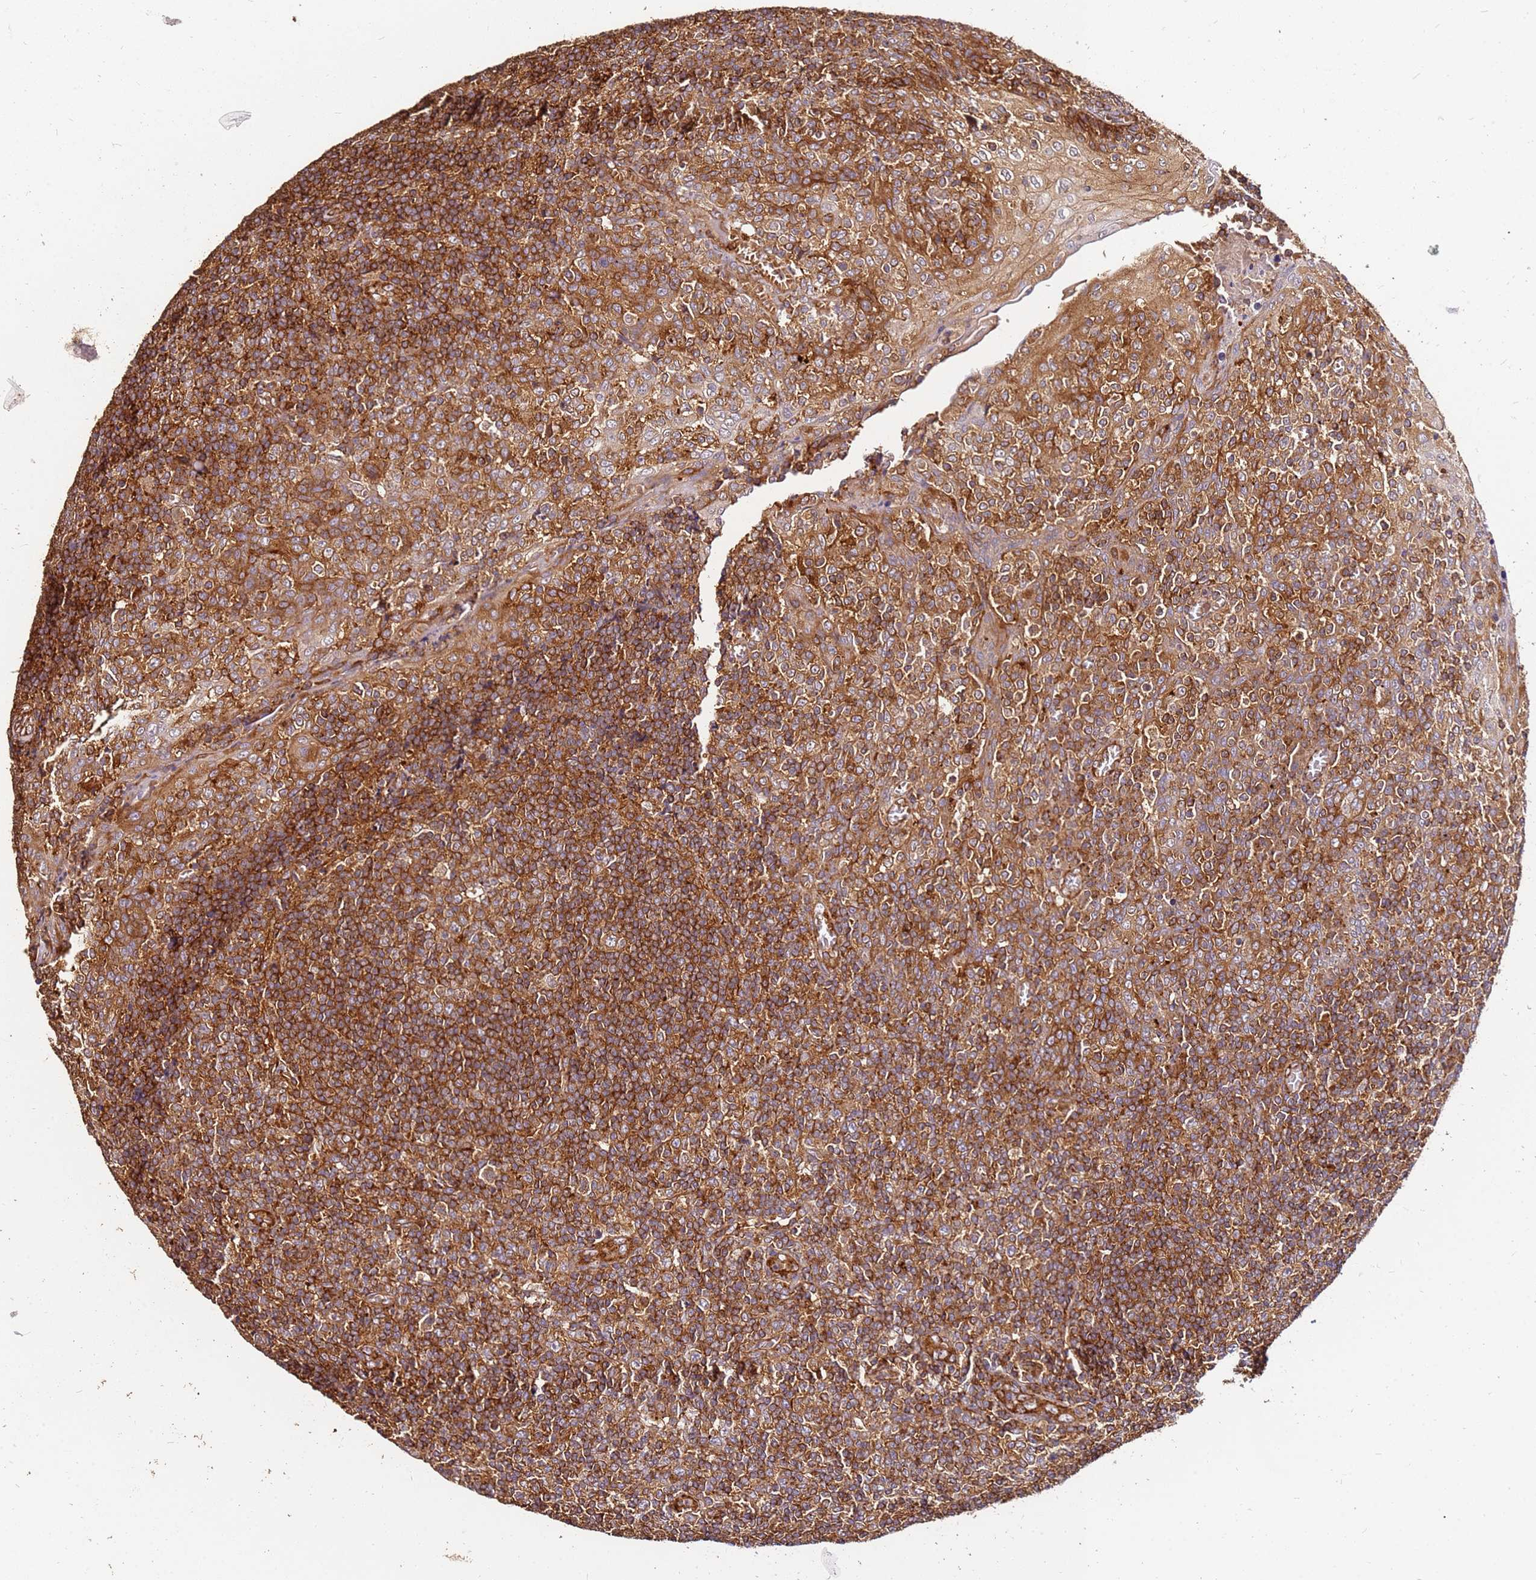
{"staining": {"intensity": "strong", "quantity": ">75%", "location": "cytoplasmic/membranous"}, "tissue": "tonsil", "cell_type": "Germinal center cells", "image_type": "normal", "snomed": [{"axis": "morphology", "description": "Normal tissue, NOS"}, {"axis": "topography", "description": "Tonsil"}], "caption": "The histopathology image exhibits a brown stain indicating the presence of a protein in the cytoplasmic/membranous of germinal center cells in tonsil. The protein is stained brown, and the nuclei are stained in blue (DAB IHC with brightfield microscopy, high magnification).", "gene": "DVL3", "patient": {"sex": "female", "age": 19}}